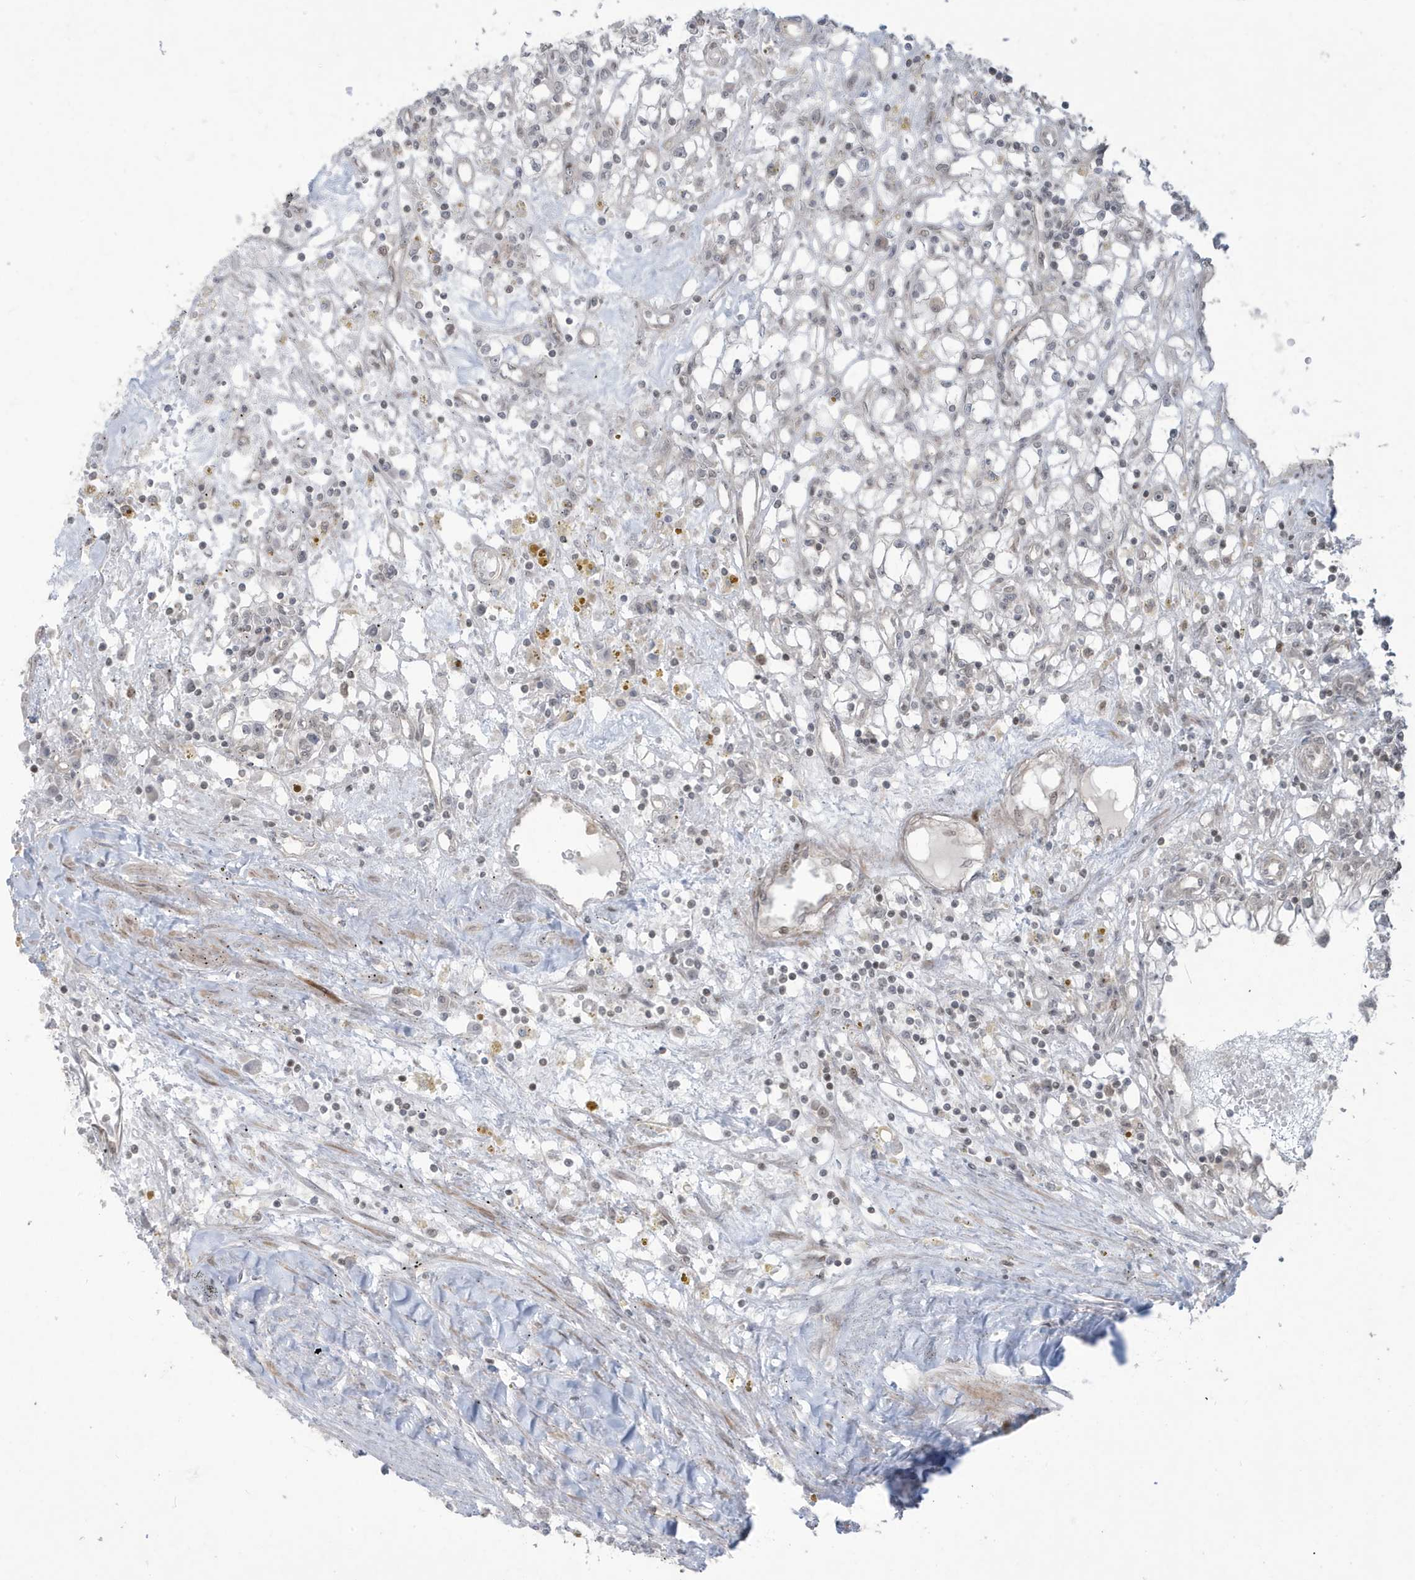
{"staining": {"intensity": "negative", "quantity": "none", "location": "none"}, "tissue": "renal cancer", "cell_type": "Tumor cells", "image_type": "cancer", "snomed": [{"axis": "morphology", "description": "Adenocarcinoma, NOS"}, {"axis": "topography", "description": "Kidney"}], "caption": "A high-resolution micrograph shows immunohistochemistry staining of renal adenocarcinoma, which displays no significant positivity in tumor cells.", "gene": "C1orf52", "patient": {"sex": "male", "age": 56}}